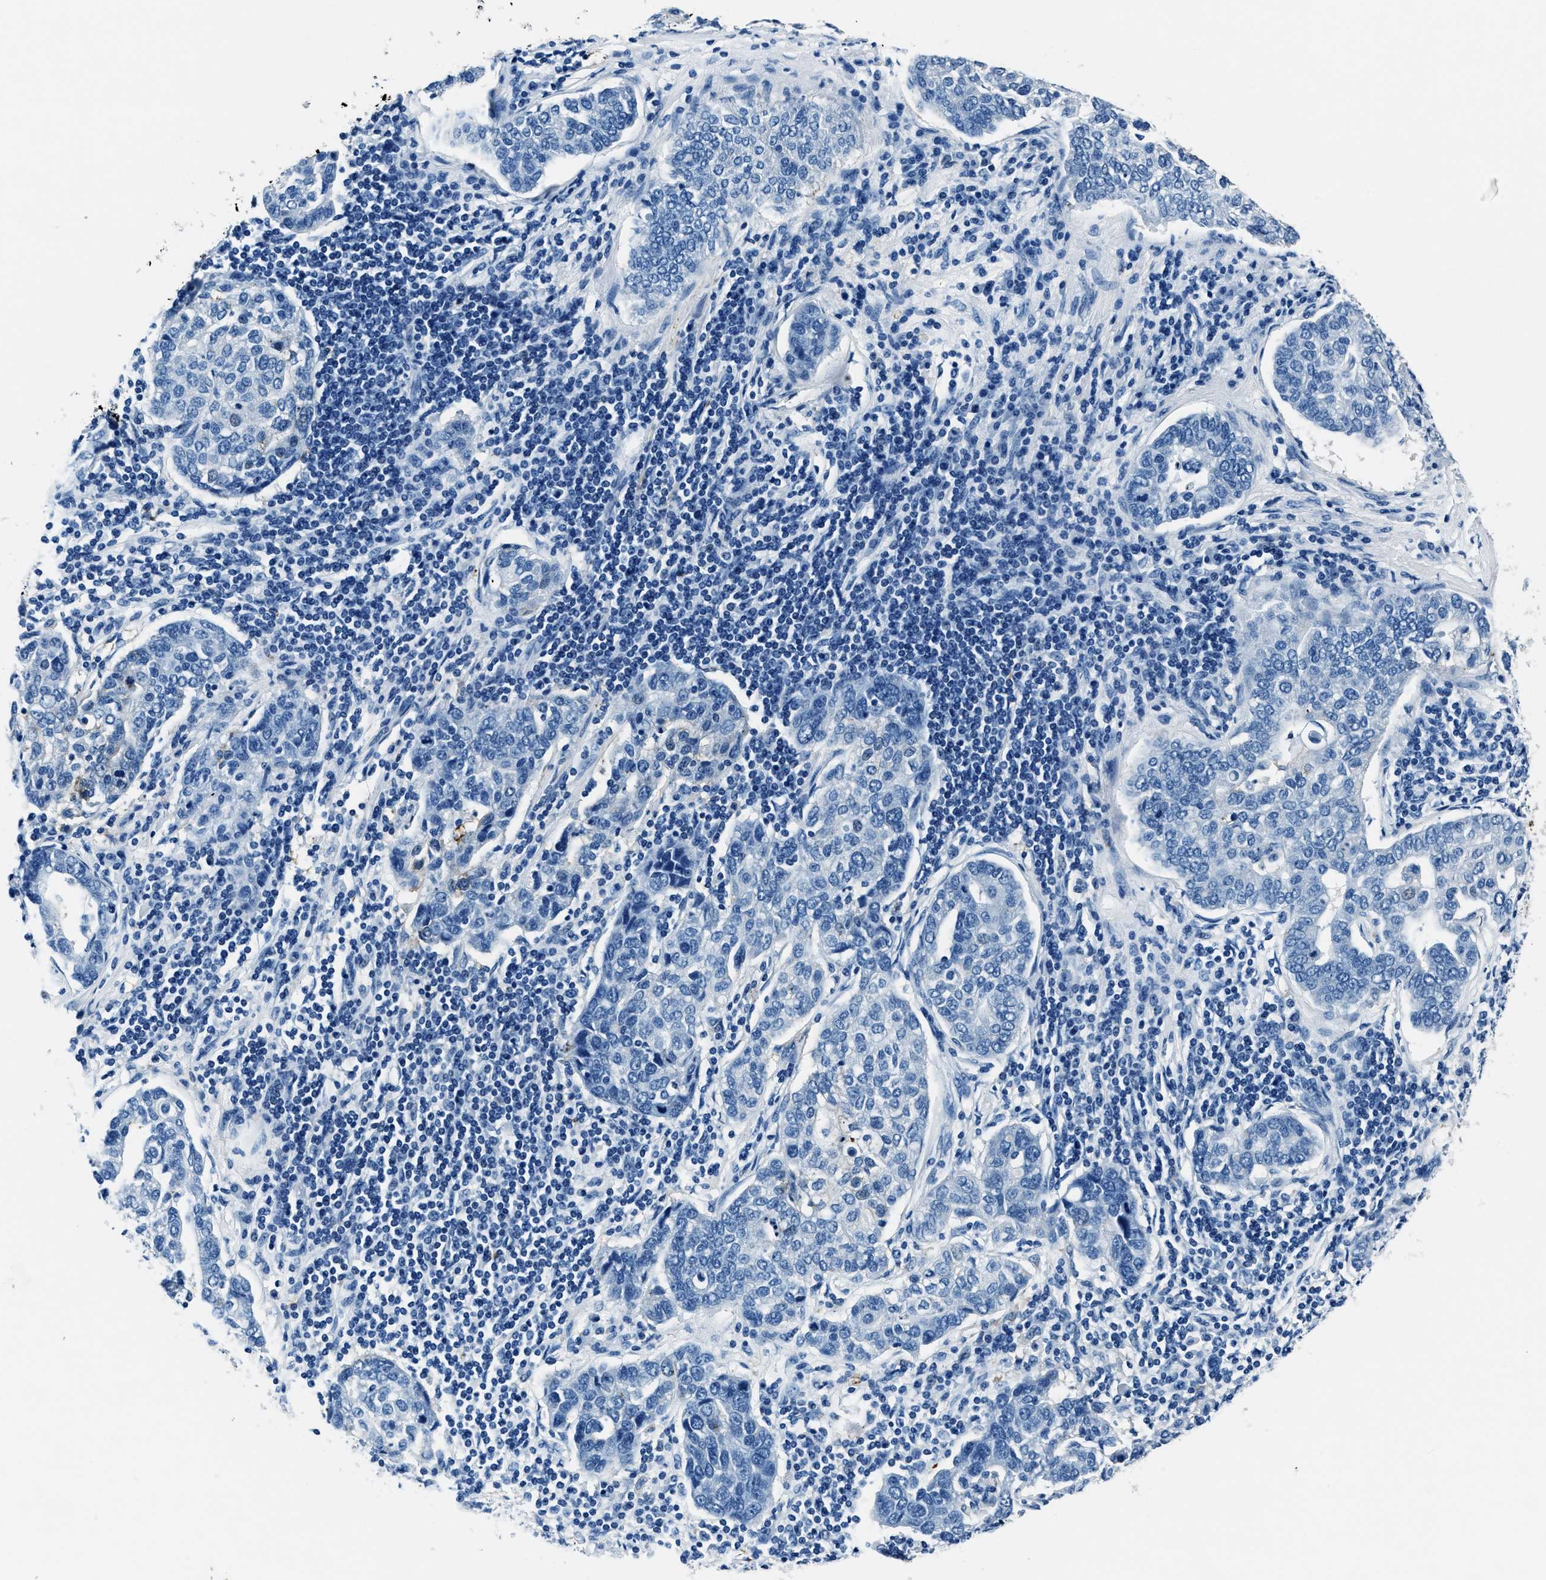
{"staining": {"intensity": "negative", "quantity": "none", "location": "none"}, "tissue": "pancreatic cancer", "cell_type": "Tumor cells", "image_type": "cancer", "snomed": [{"axis": "morphology", "description": "Adenocarcinoma, NOS"}, {"axis": "topography", "description": "Pancreas"}], "caption": "IHC of pancreatic adenocarcinoma demonstrates no positivity in tumor cells. The staining was performed using DAB (3,3'-diaminobenzidine) to visualize the protein expression in brown, while the nuclei were stained in blue with hematoxylin (Magnification: 20x).", "gene": "PTPDC1", "patient": {"sex": "female", "age": 61}}